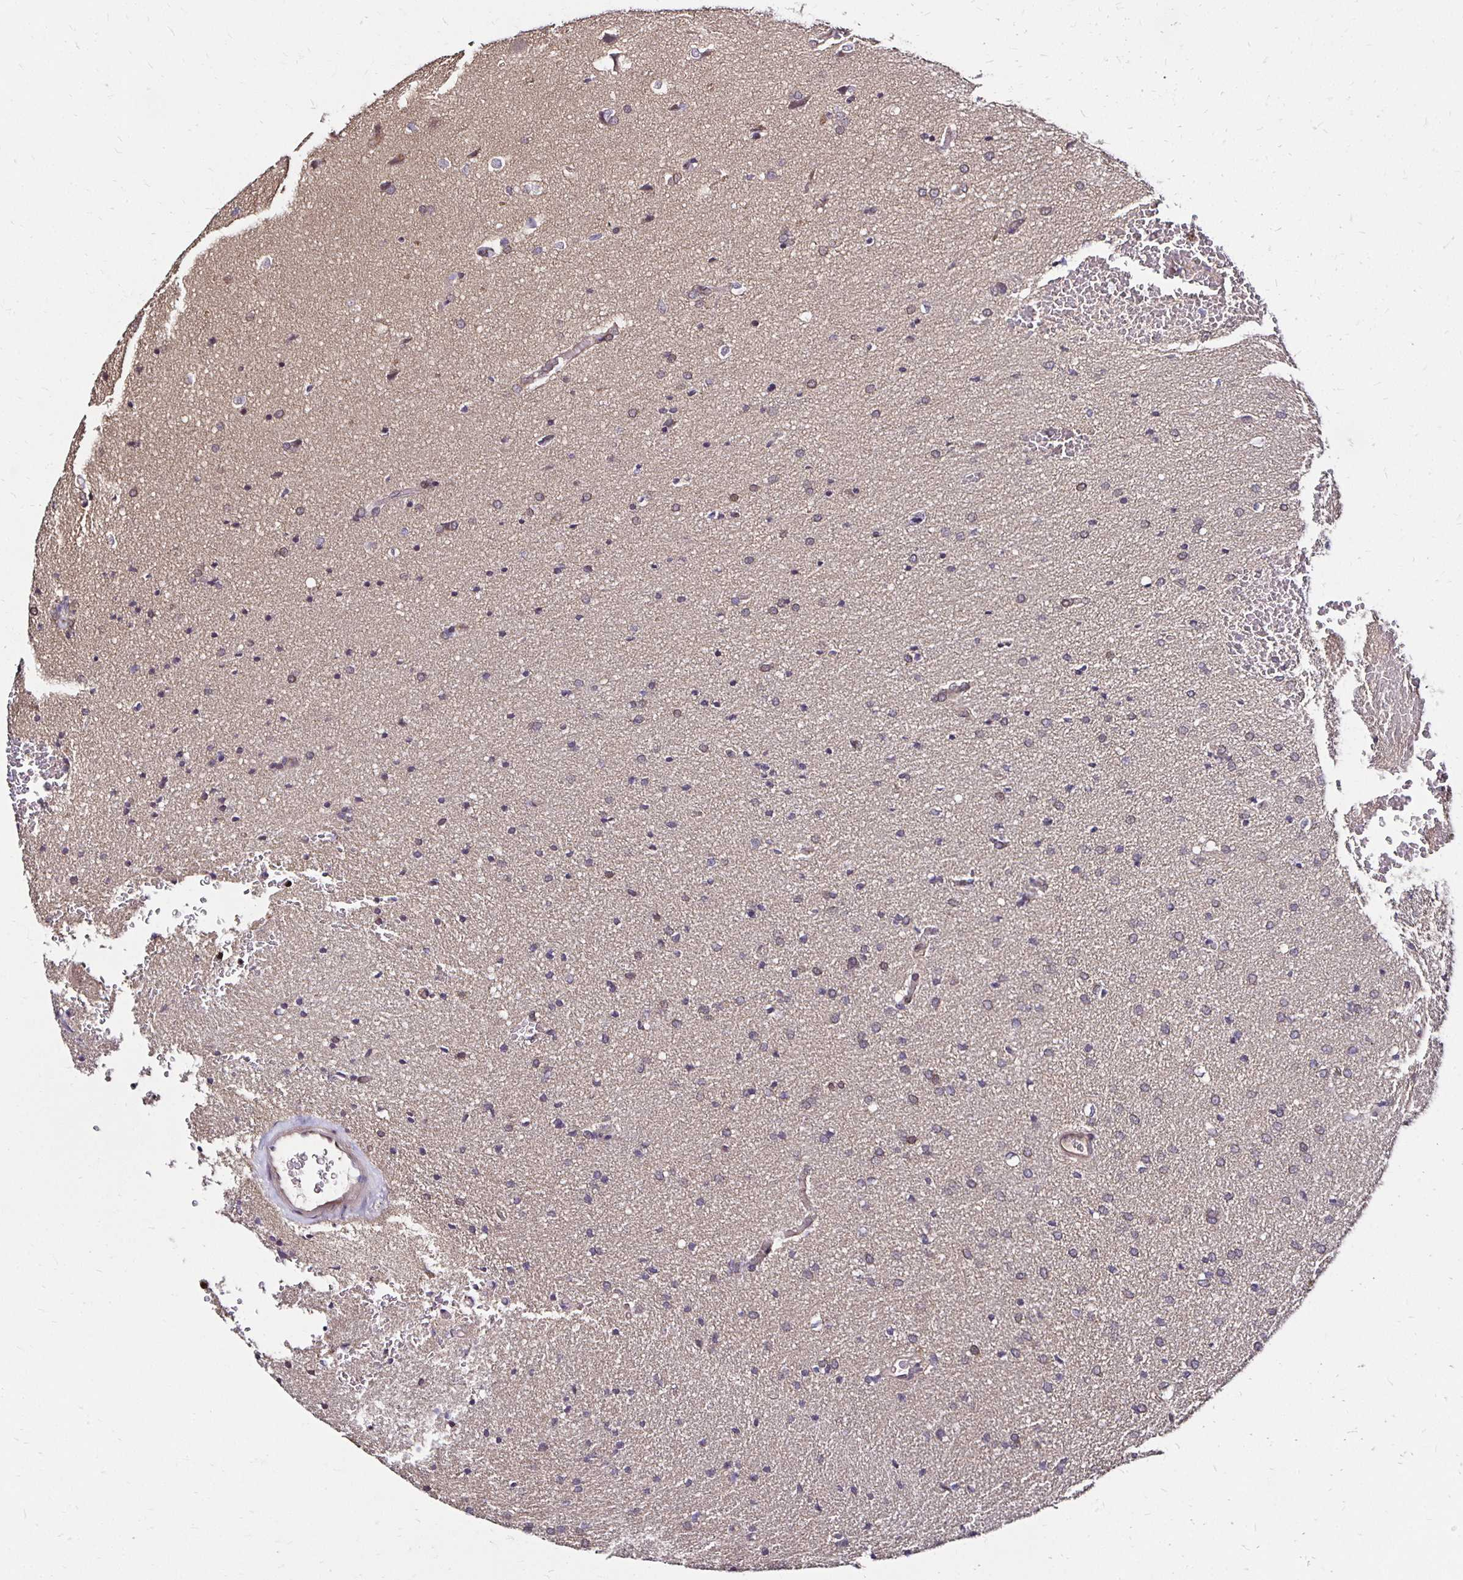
{"staining": {"intensity": "negative", "quantity": "none", "location": "none"}, "tissue": "glioma", "cell_type": "Tumor cells", "image_type": "cancer", "snomed": [{"axis": "morphology", "description": "Glioma, malignant, Low grade"}, {"axis": "topography", "description": "Brain"}], "caption": "DAB (3,3'-diaminobenzidine) immunohistochemical staining of glioma exhibits no significant staining in tumor cells. (DAB (3,3'-diaminobenzidine) immunohistochemistry (IHC) visualized using brightfield microscopy, high magnification).", "gene": "TXN", "patient": {"sex": "female", "age": 34}}